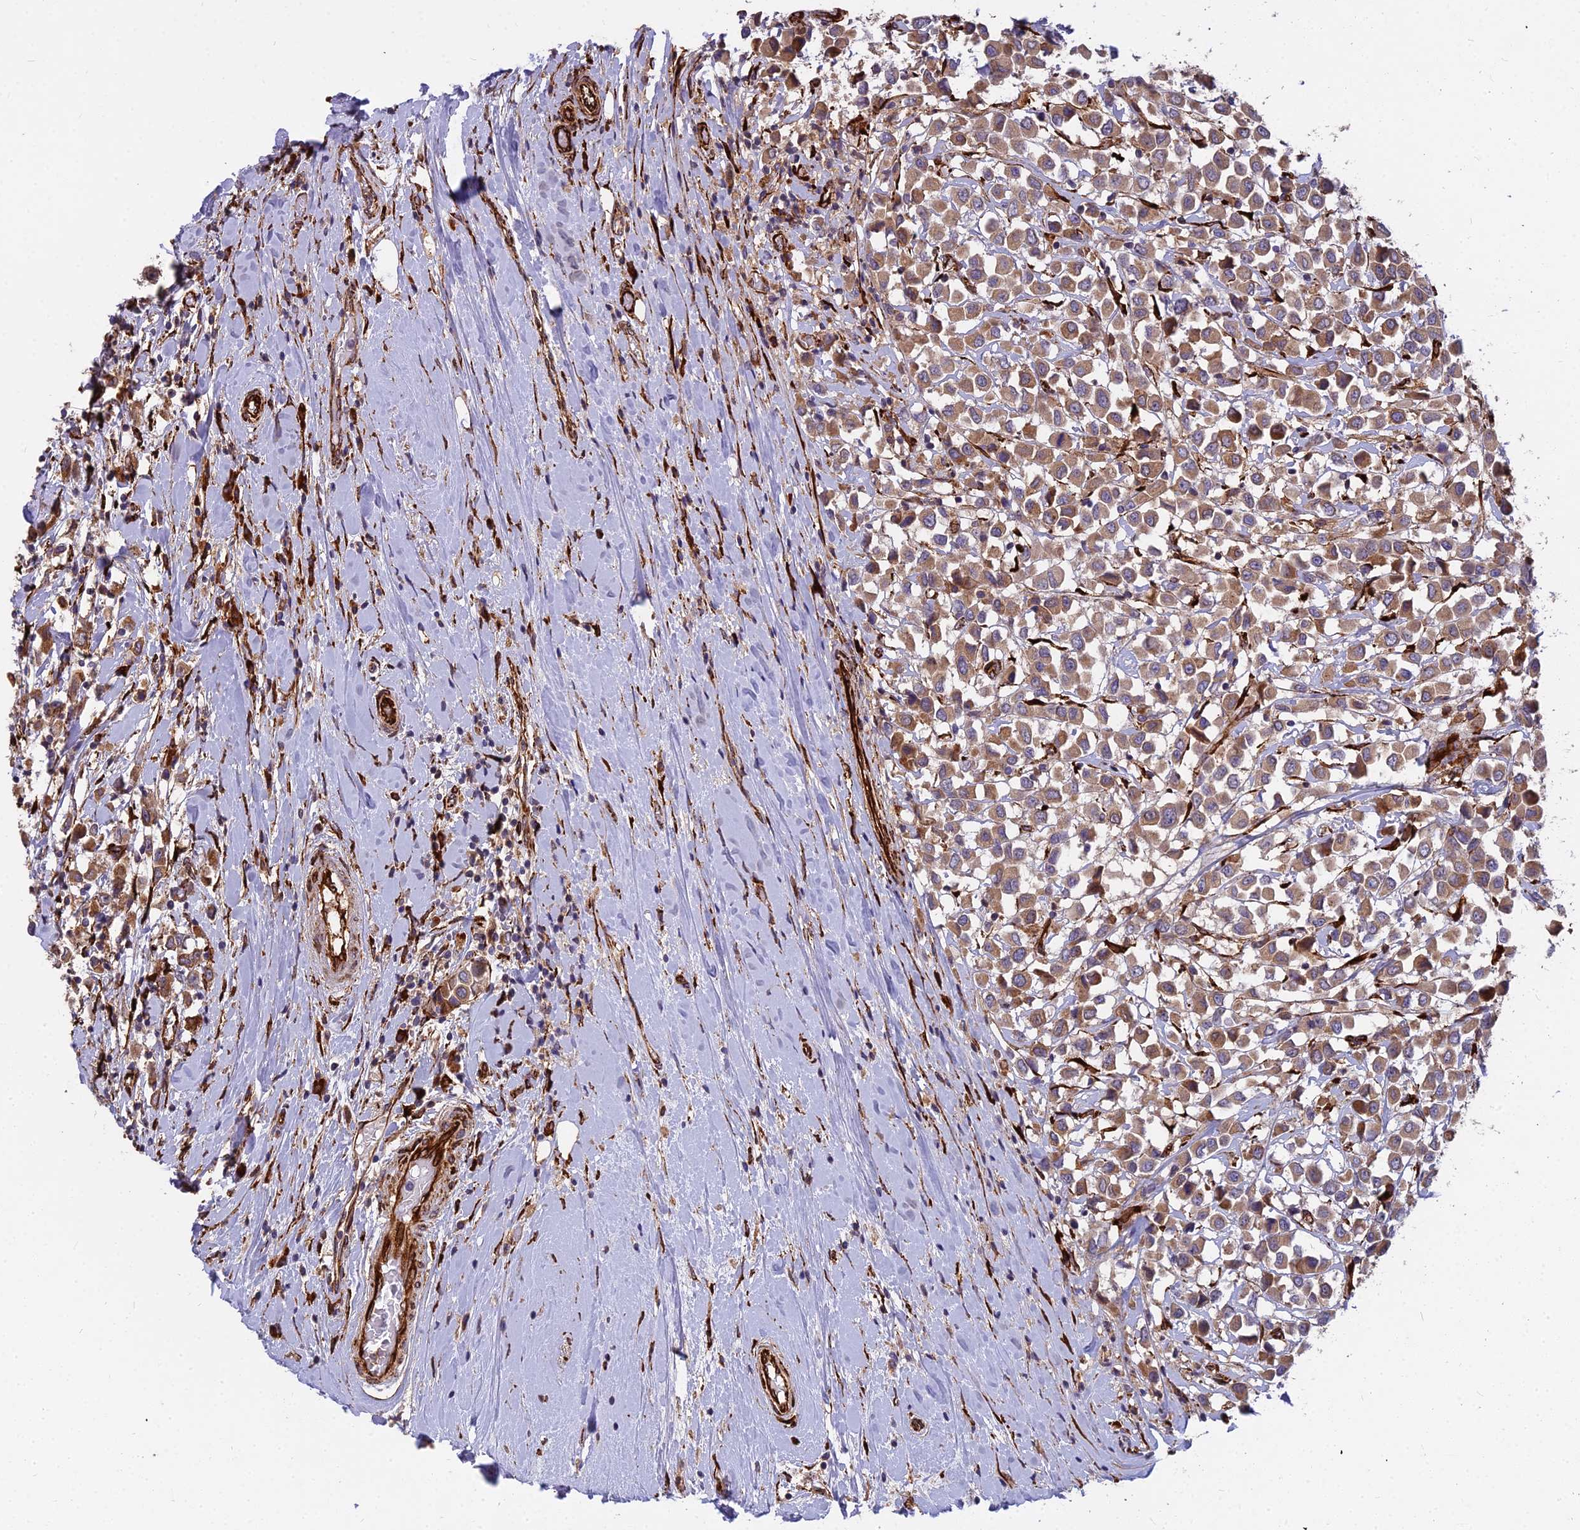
{"staining": {"intensity": "moderate", "quantity": ">75%", "location": "cytoplasmic/membranous"}, "tissue": "breast cancer", "cell_type": "Tumor cells", "image_type": "cancer", "snomed": [{"axis": "morphology", "description": "Duct carcinoma"}, {"axis": "topography", "description": "Breast"}], "caption": "IHC image of neoplastic tissue: human breast intraductal carcinoma stained using IHC shows medium levels of moderate protein expression localized specifically in the cytoplasmic/membranous of tumor cells, appearing as a cytoplasmic/membranous brown color.", "gene": "NDUFAF7", "patient": {"sex": "female", "age": 61}}